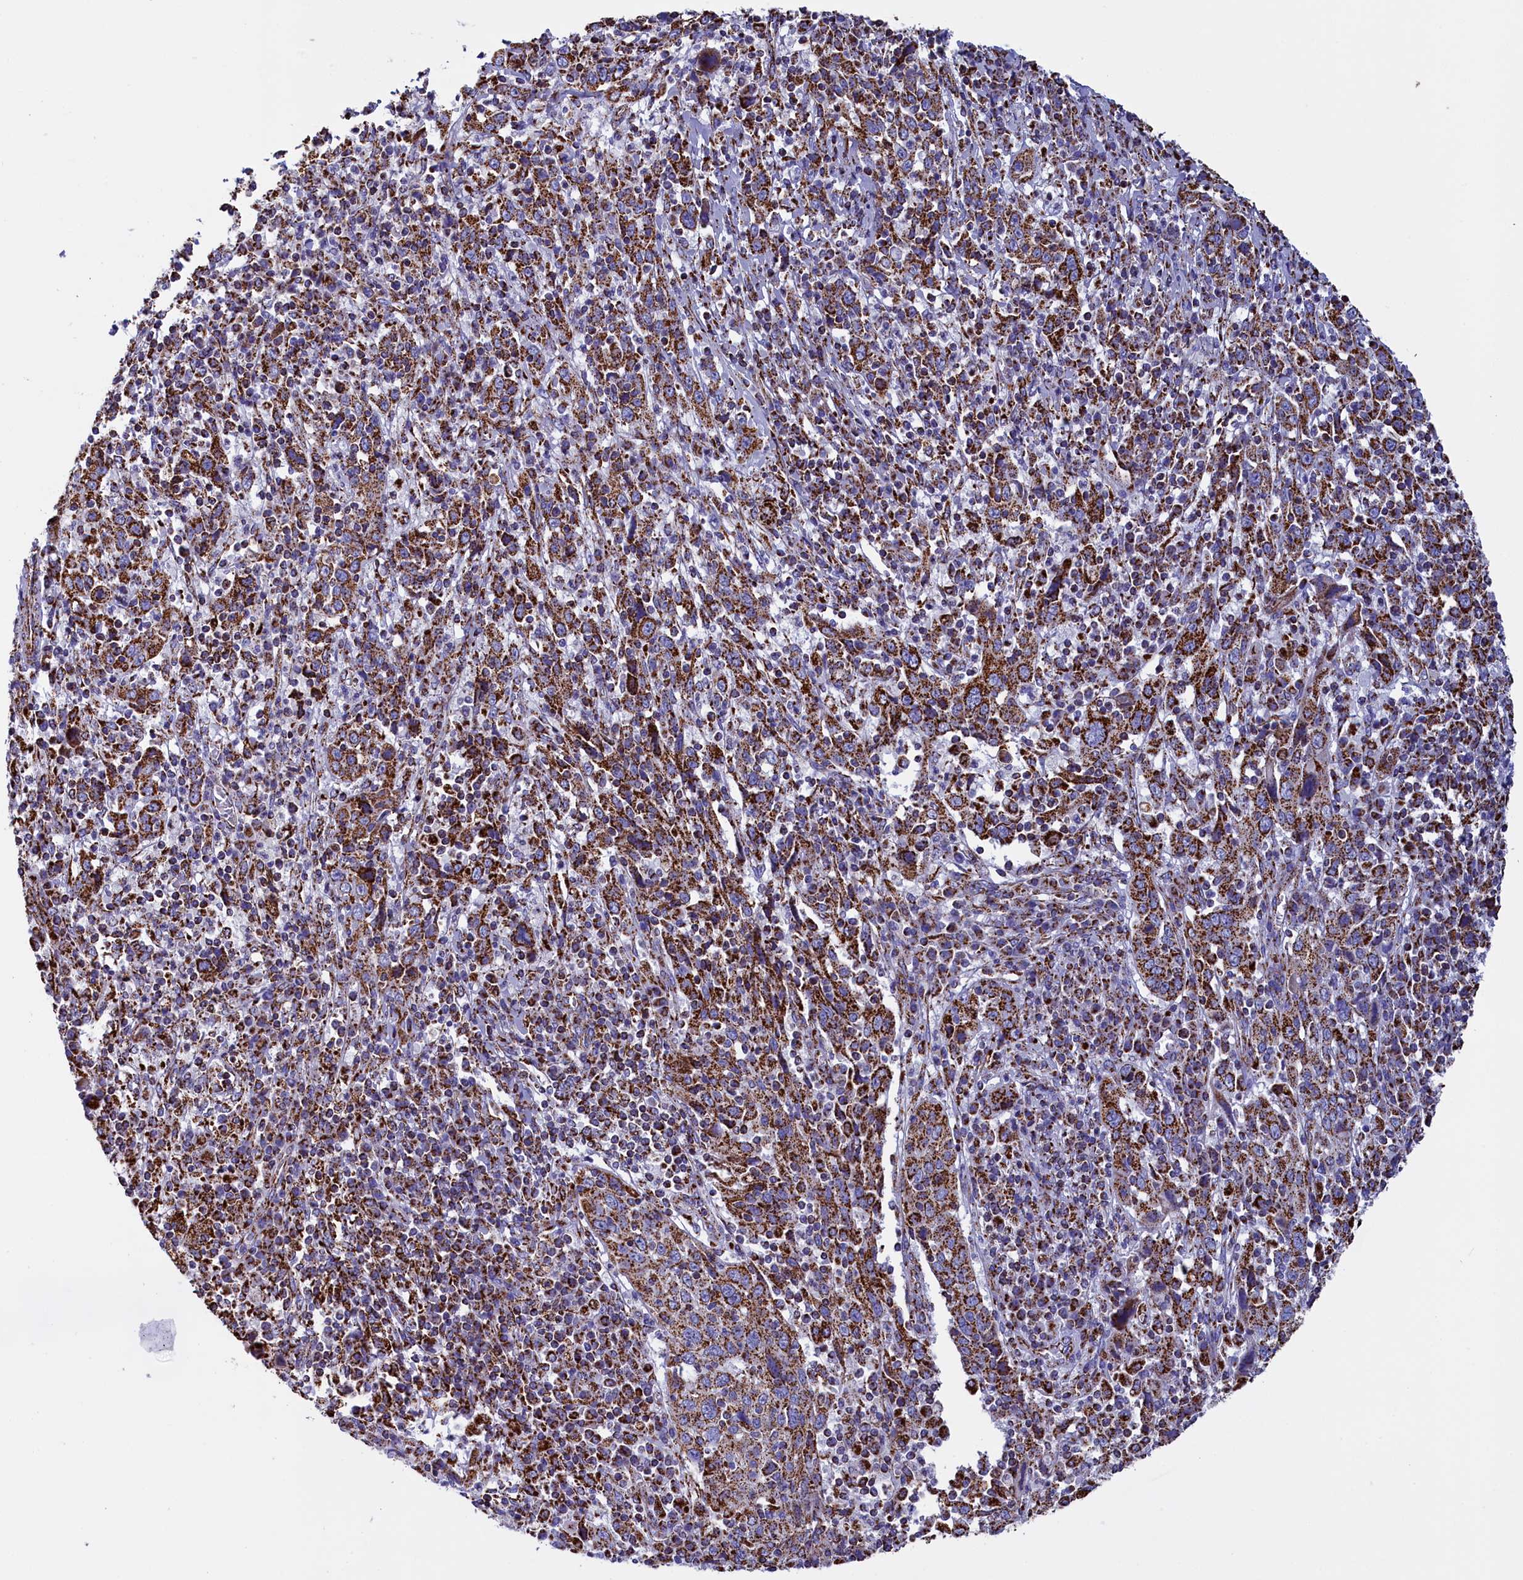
{"staining": {"intensity": "strong", "quantity": ">75%", "location": "cytoplasmic/membranous"}, "tissue": "cervical cancer", "cell_type": "Tumor cells", "image_type": "cancer", "snomed": [{"axis": "morphology", "description": "Squamous cell carcinoma, NOS"}, {"axis": "topography", "description": "Cervix"}], "caption": "Immunohistochemical staining of human cervical cancer (squamous cell carcinoma) shows high levels of strong cytoplasmic/membranous protein expression in approximately >75% of tumor cells.", "gene": "SLC39A3", "patient": {"sex": "female", "age": 46}}